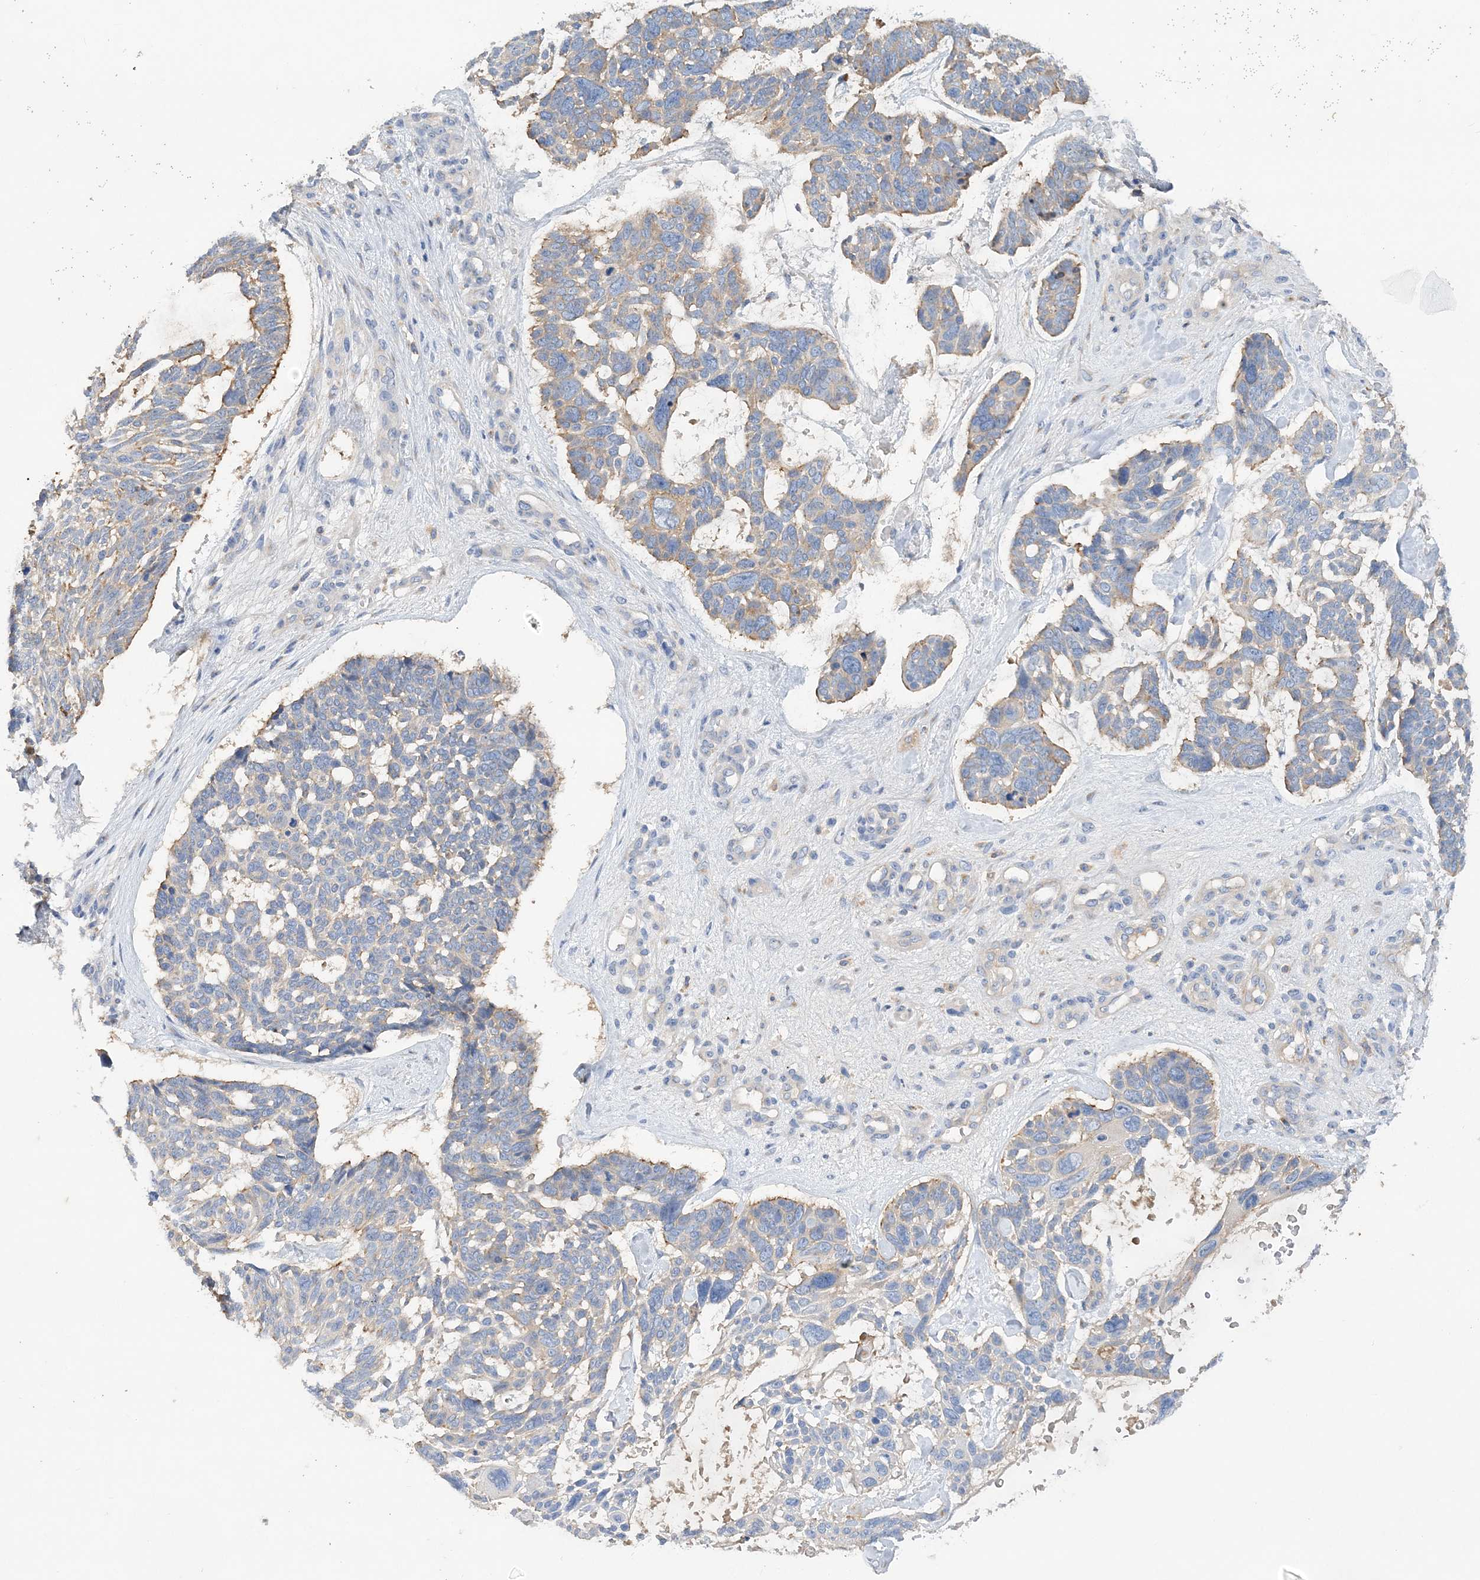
{"staining": {"intensity": "moderate", "quantity": "<25%", "location": "cytoplasmic/membranous"}, "tissue": "skin cancer", "cell_type": "Tumor cells", "image_type": "cancer", "snomed": [{"axis": "morphology", "description": "Basal cell carcinoma"}, {"axis": "topography", "description": "Skin"}], "caption": "Immunohistochemistry photomicrograph of human skin cancer (basal cell carcinoma) stained for a protein (brown), which demonstrates low levels of moderate cytoplasmic/membranous positivity in approximately <25% of tumor cells.", "gene": "GRINA", "patient": {"sex": "male", "age": 88}}